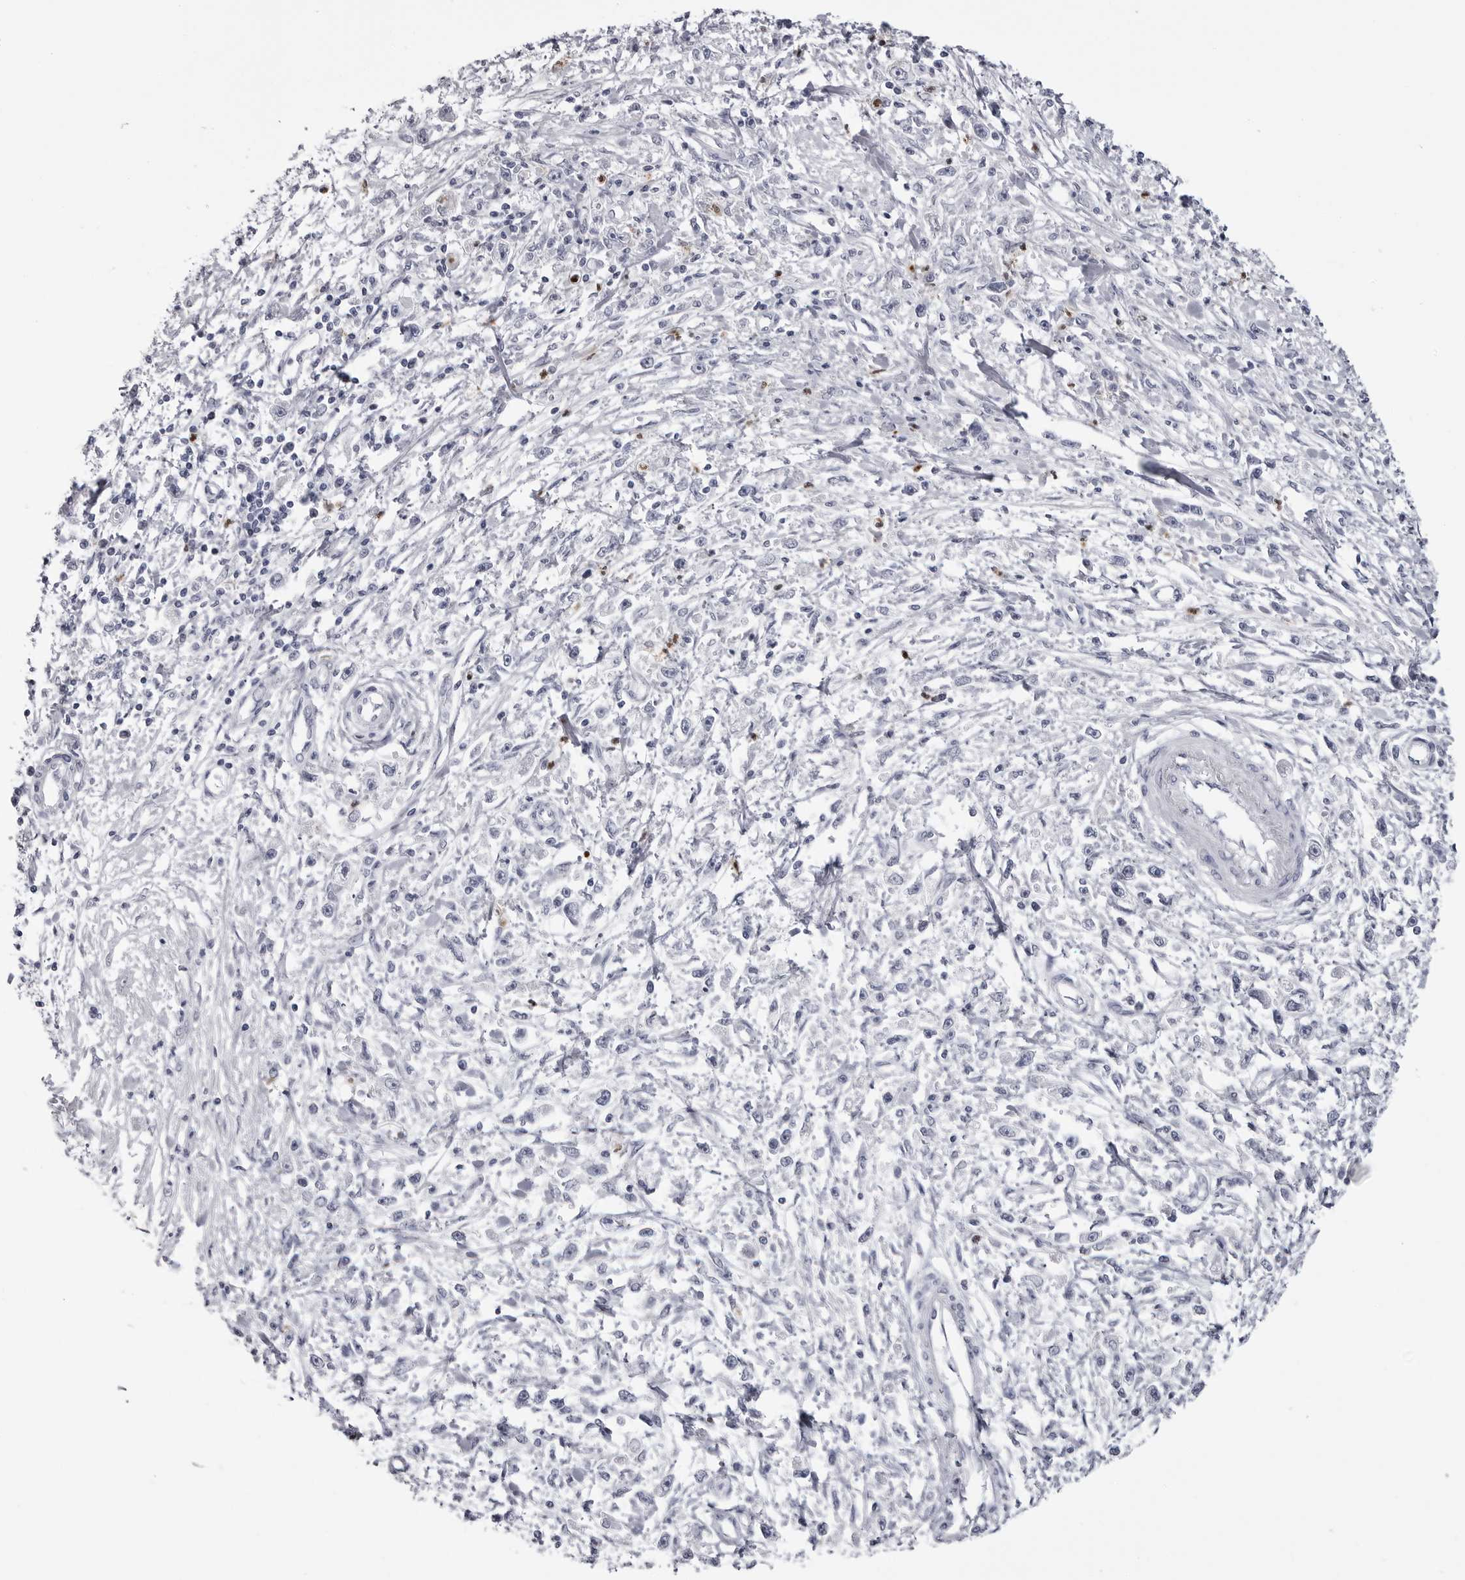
{"staining": {"intensity": "negative", "quantity": "none", "location": "none"}, "tissue": "stomach cancer", "cell_type": "Tumor cells", "image_type": "cancer", "snomed": [{"axis": "morphology", "description": "Adenocarcinoma, NOS"}, {"axis": "topography", "description": "Stomach"}], "caption": "A photomicrograph of stomach cancer stained for a protein demonstrates no brown staining in tumor cells. The staining is performed using DAB brown chromogen with nuclei counter-stained in using hematoxylin.", "gene": "STAP2", "patient": {"sex": "female", "age": 59}}